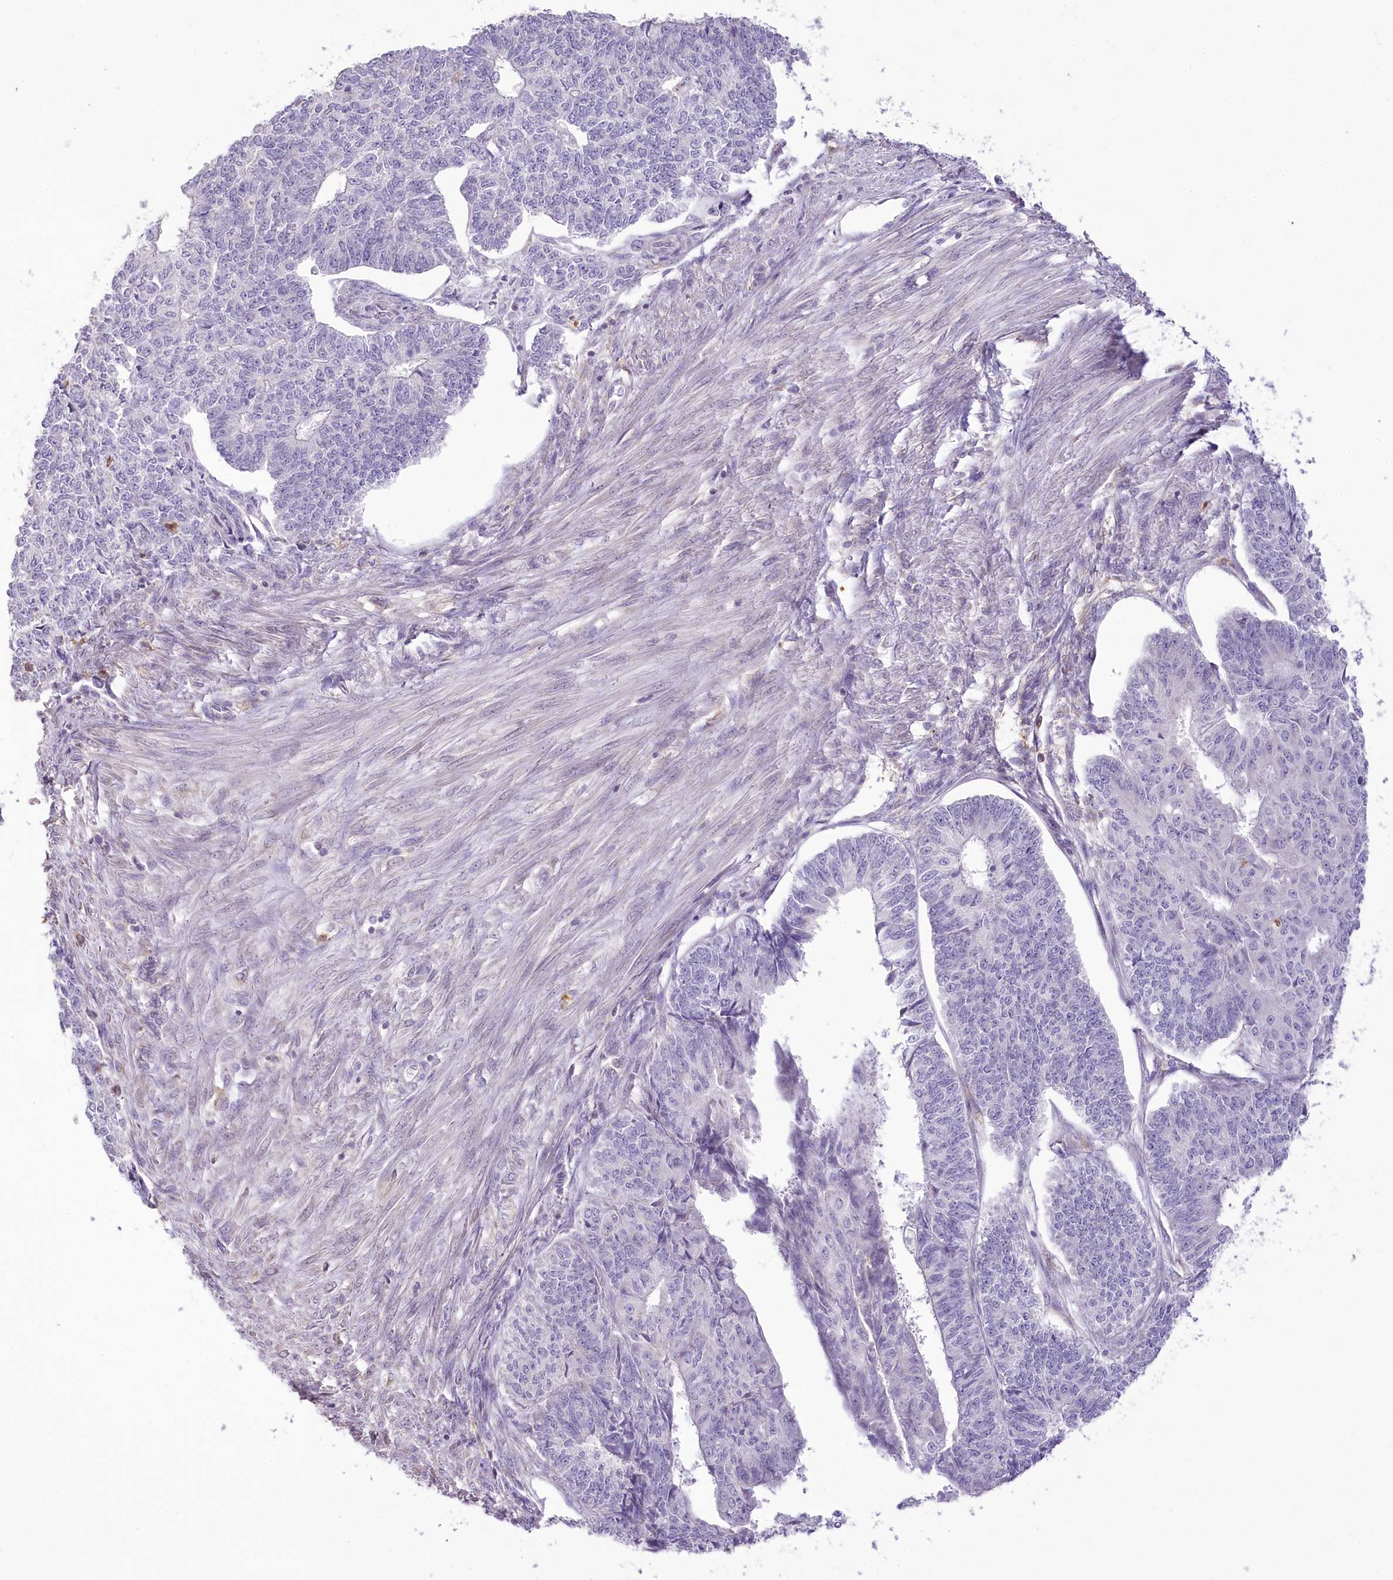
{"staining": {"intensity": "negative", "quantity": "none", "location": "none"}, "tissue": "endometrial cancer", "cell_type": "Tumor cells", "image_type": "cancer", "snomed": [{"axis": "morphology", "description": "Adenocarcinoma, NOS"}, {"axis": "topography", "description": "Endometrium"}], "caption": "An immunohistochemistry (IHC) micrograph of endometrial adenocarcinoma is shown. There is no staining in tumor cells of endometrial adenocarcinoma. (DAB immunohistochemistry with hematoxylin counter stain).", "gene": "DPYD", "patient": {"sex": "female", "age": 32}}